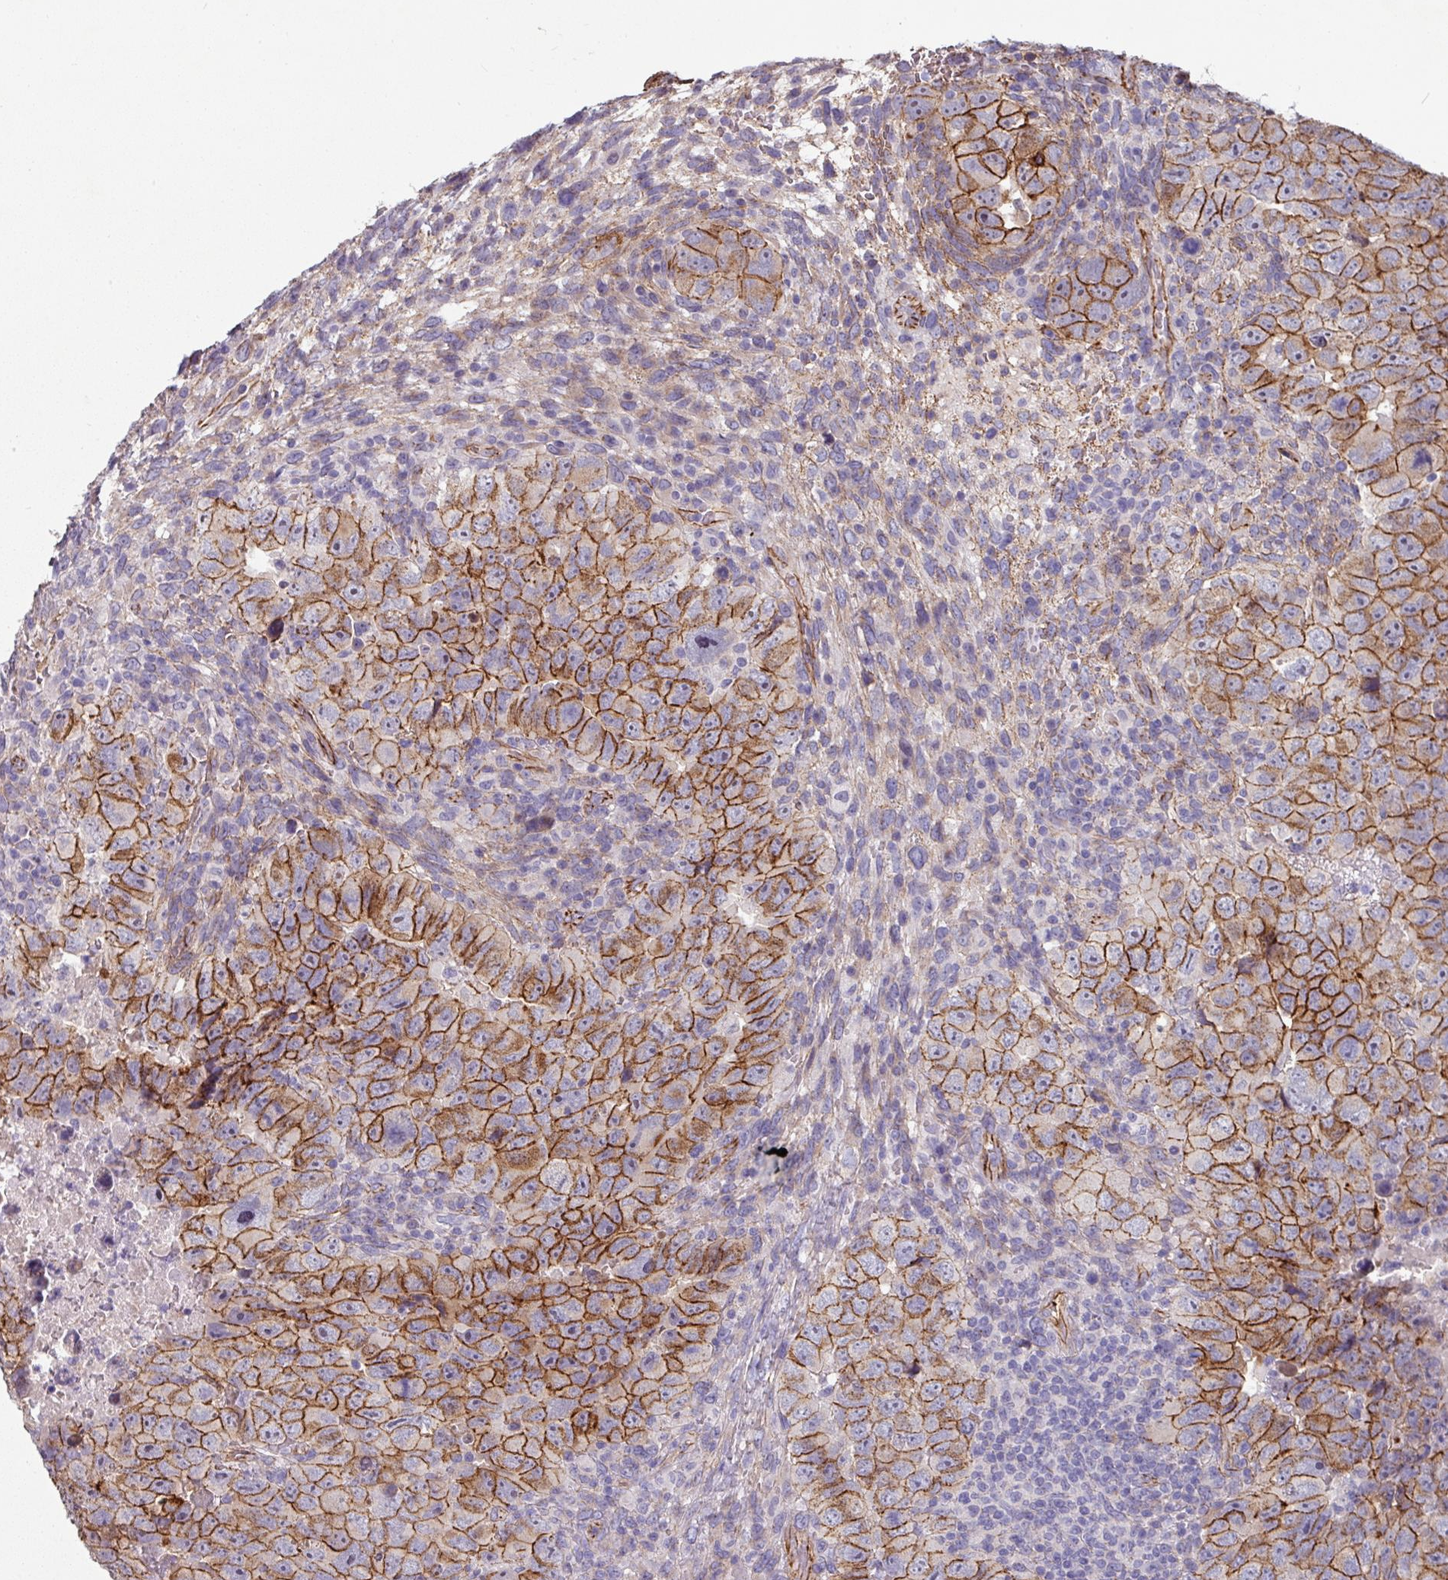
{"staining": {"intensity": "moderate", "quantity": ">75%", "location": "cytoplasmic/membranous"}, "tissue": "testis cancer", "cell_type": "Tumor cells", "image_type": "cancer", "snomed": [{"axis": "morphology", "description": "Carcinoma, Embryonal, NOS"}, {"axis": "topography", "description": "Testis"}], "caption": "Immunohistochemical staining of human testis embryonal carcinoma reveals moderate cytoplasmic/membranous protein positivity in approximately >75% of tumor cells.", "gene": "JUP", "patient": {"sex": "male", "age": 24}}